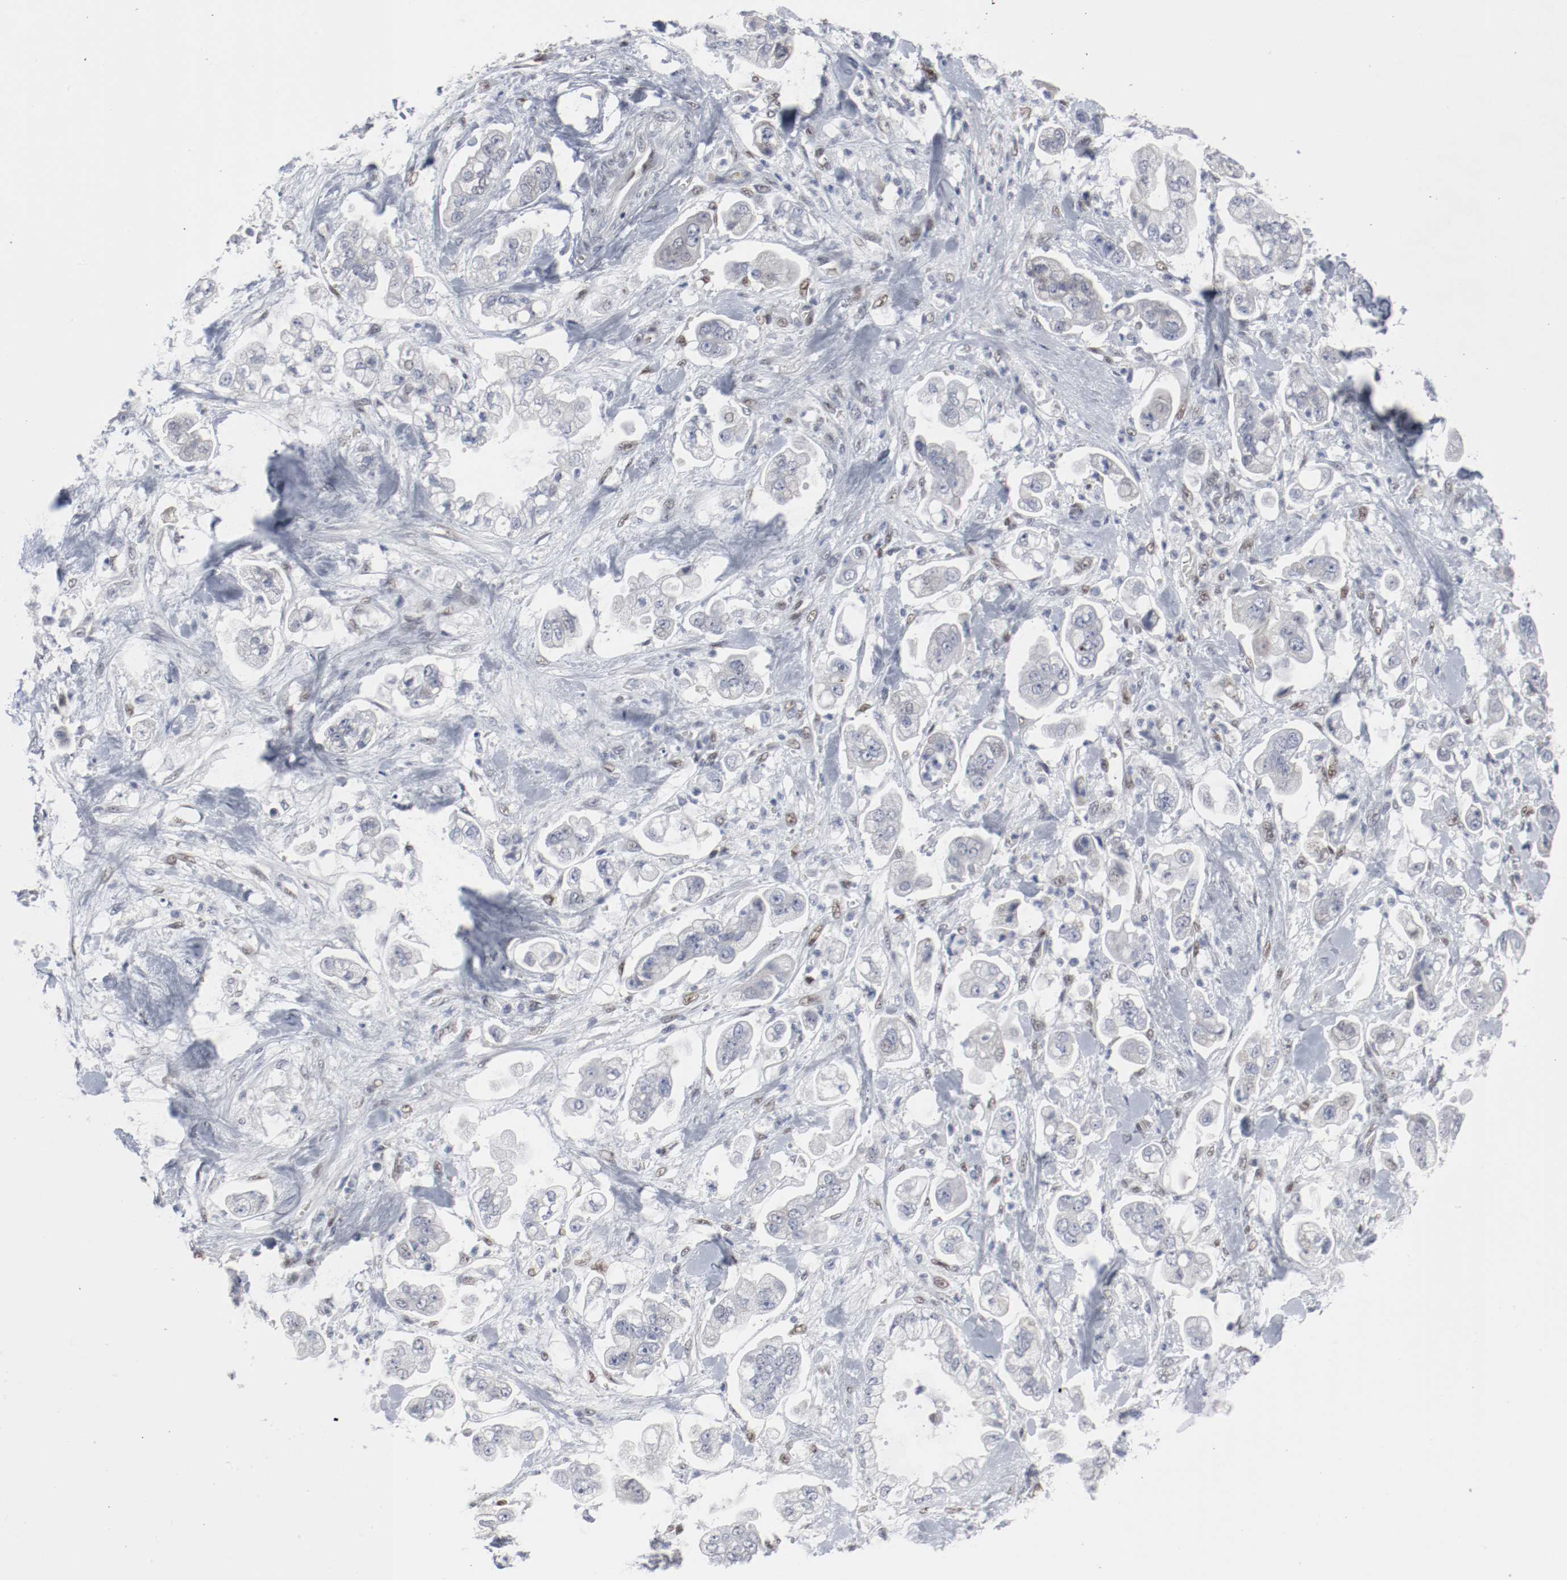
{"staining": {"intensity": "negative", "quantity": "none", "location": "none"}, "tissue": "stomach cancer", "cell_type": "Tumor cells", "image_type": "cancer", "snomed": [{"axis": "morphology", "description": "Adenocarcinoma, NOS"}, {"axis": "topography", "description": "Stomach"}], "caption": "An immunohistochemistry (IHC) histopathology image of stomach cancer is shown. There is no staining in tumor cells of stomach cancer.", "gene": "ATF7", "patient": {"sex": "male", "age": 62}}